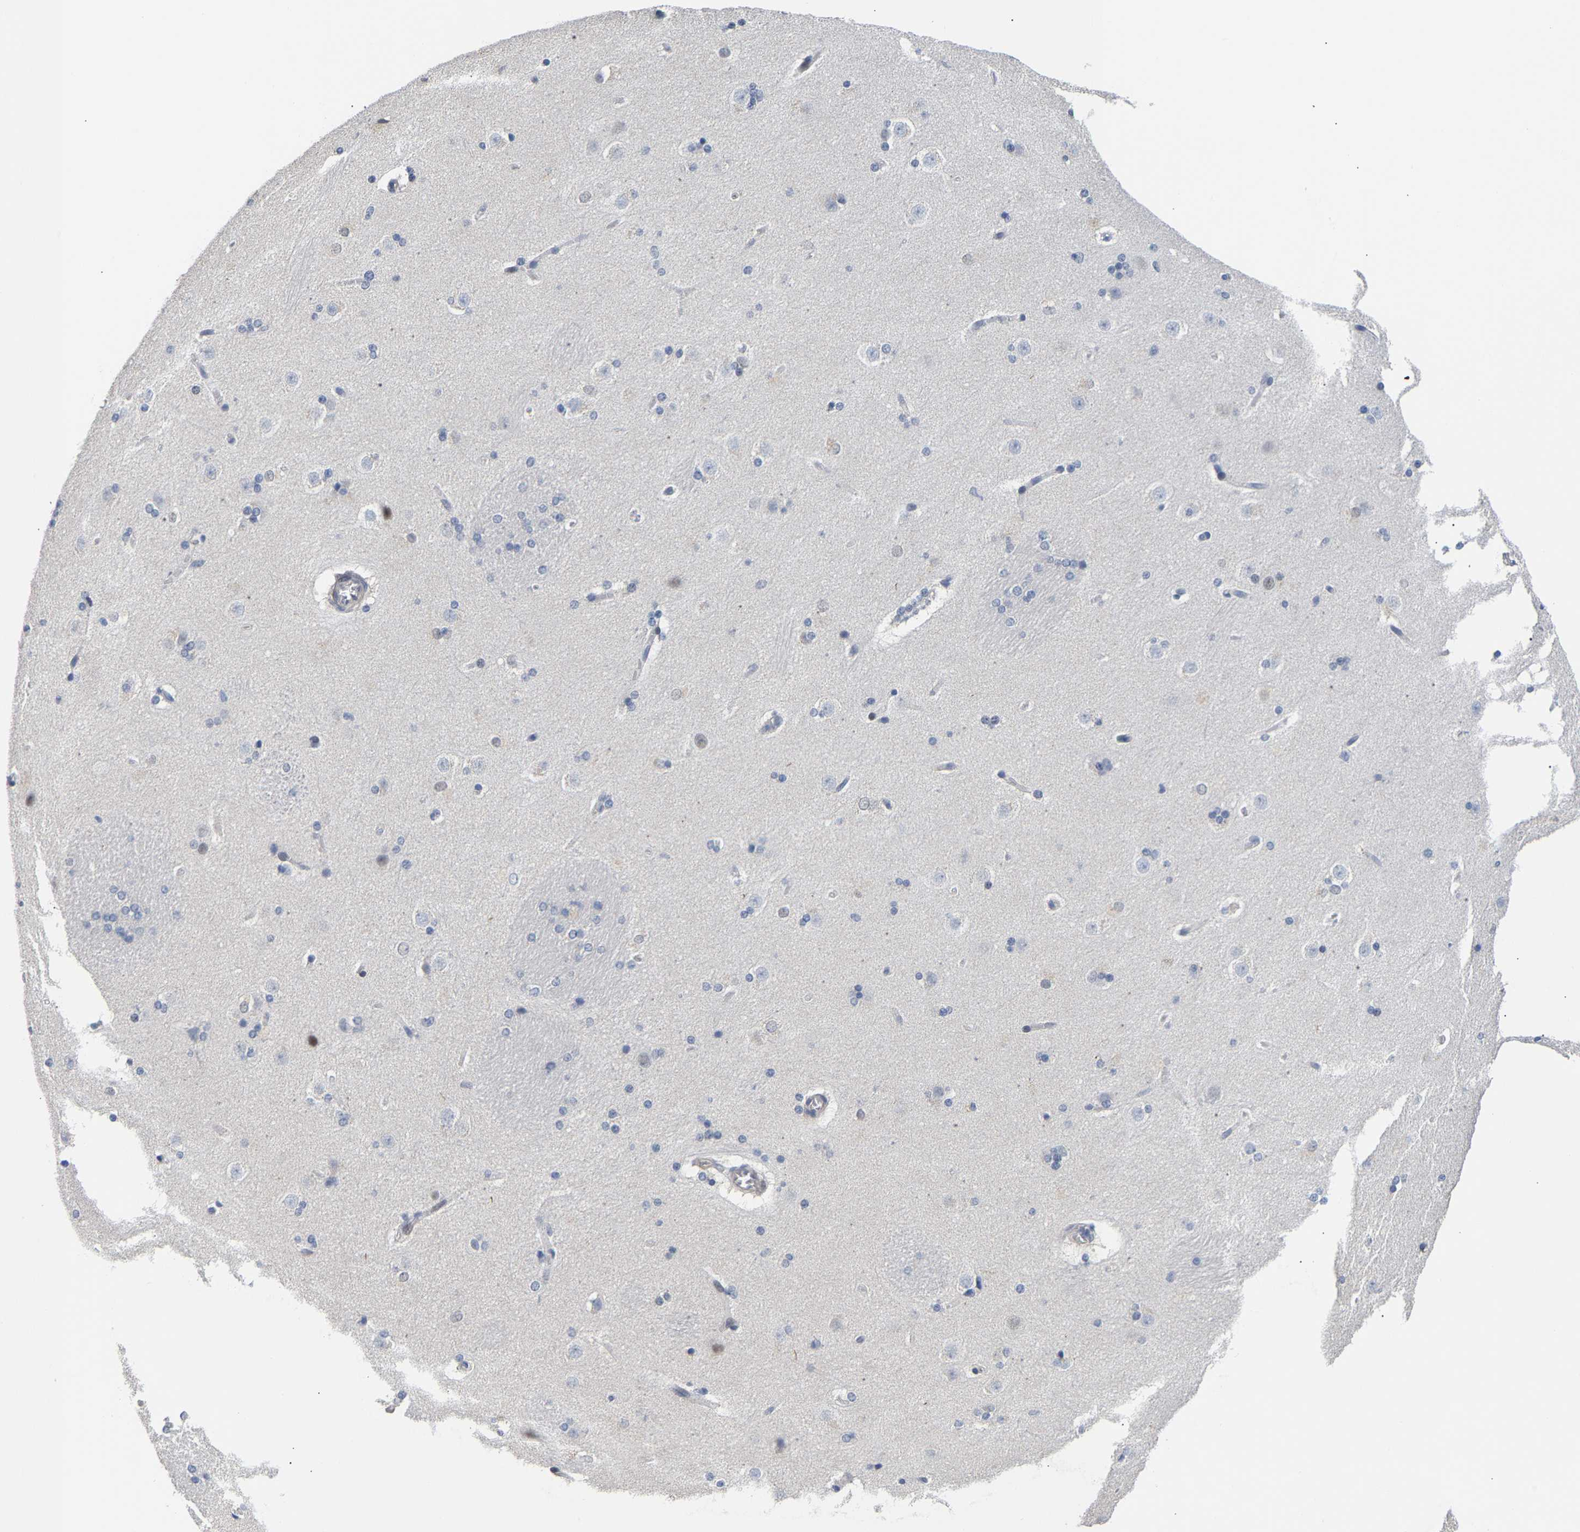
{"staining": {"intensity": "negative", "quantity": "none", "location": "none"}, "tissue": "caudate", "cell_type": "Glial cells", "image_type": "normal", "snomed": [{"axis": "morphology", "description": "Normal tissue, NOS"}, {"axis": "topography", "description": "Lateral ventricle wall"}], "caption": "Micrograph shows no protein staining in glial cells of unremarkable caudate. (Immunohistochemistry (ihc), brightfield microscopy, high magnification).", "gene": "TDRD7", "patient": {"sex": "female", "age": 19}}